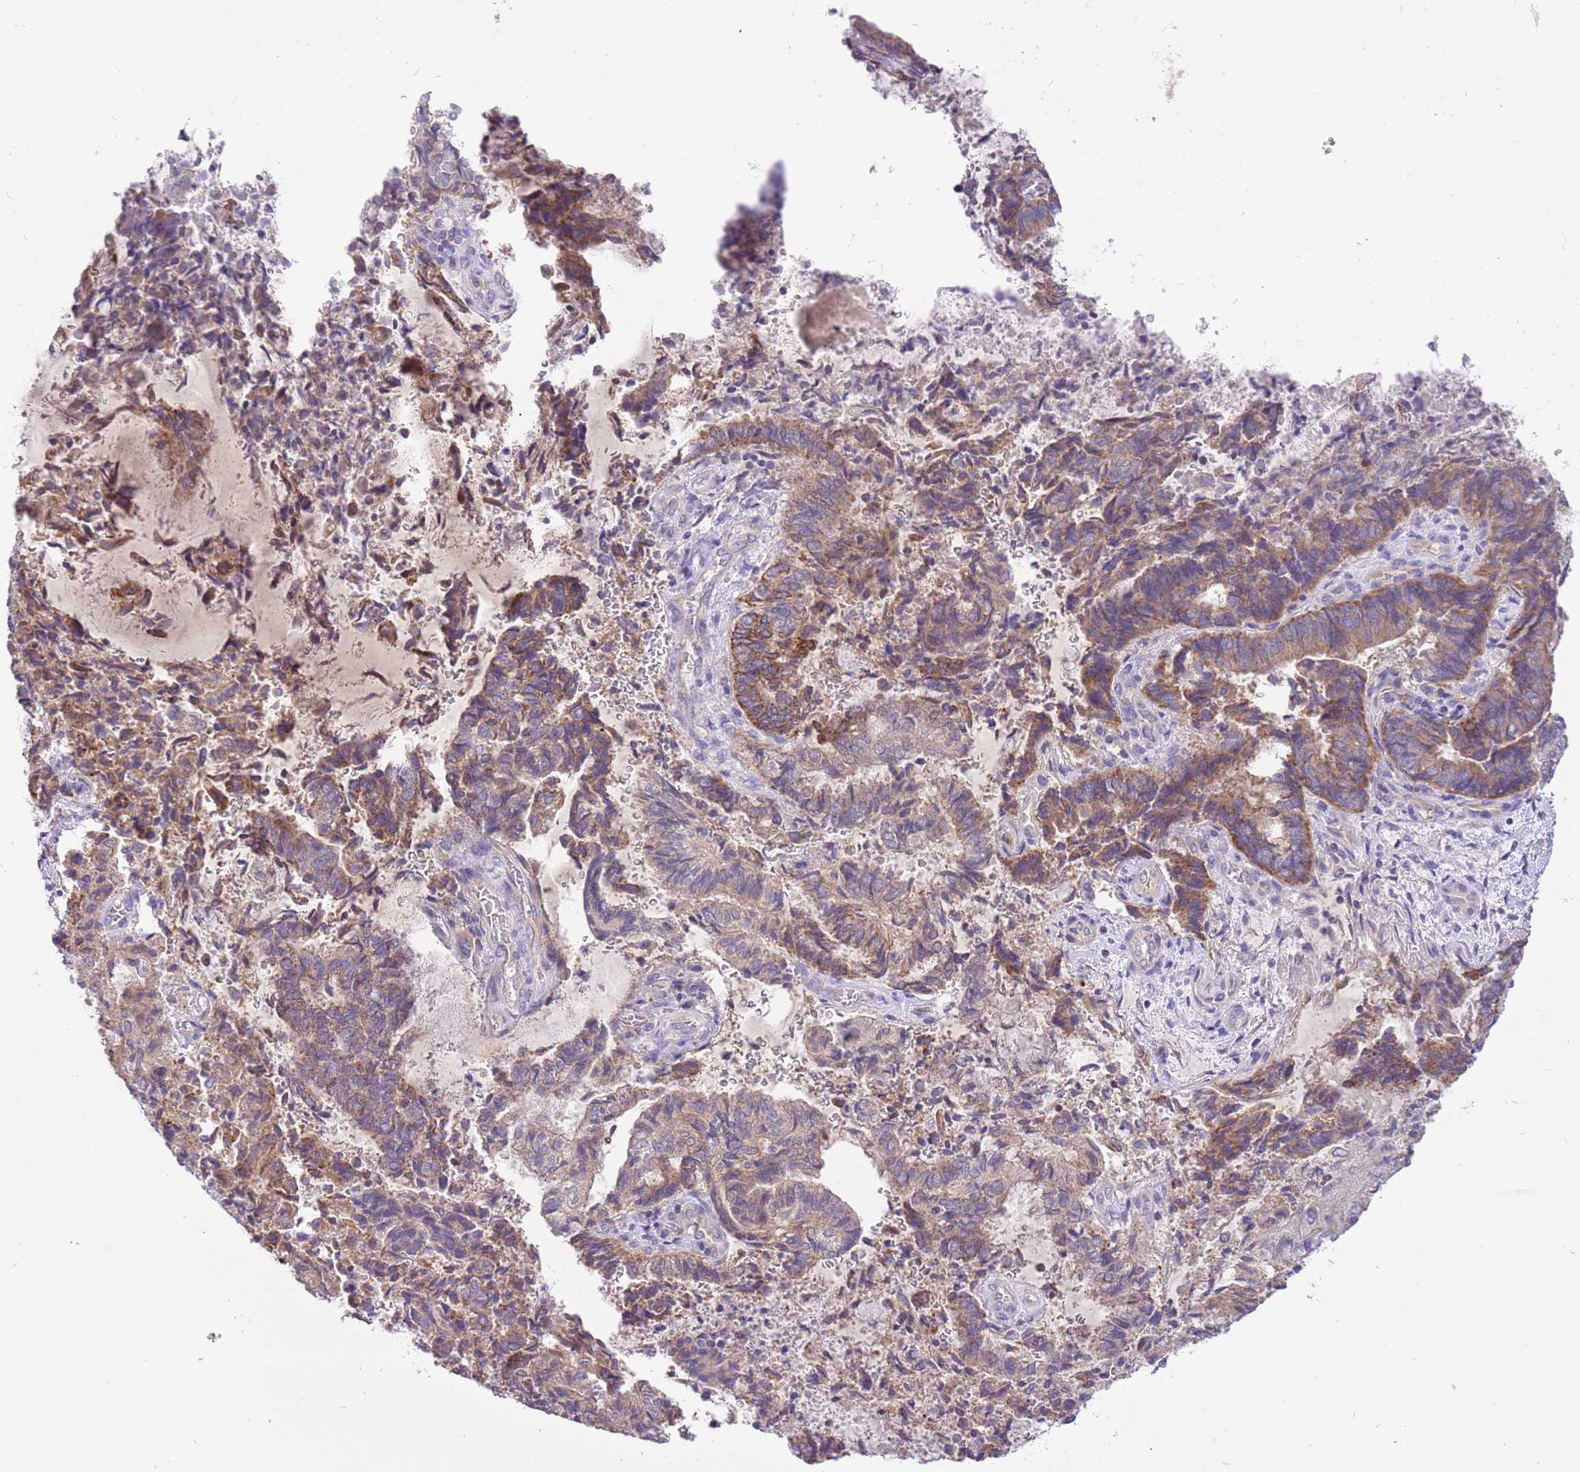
{"staining": {"intensity": "moderate", "quantity": ">75%", "location": "cytoplasmic/membranous"}, "tissue": "endometrial cancer", "cell_type": "Tumor cells", "image_type": "cancer", "snomed": [{"axis": "morphology", "description": "Adenocarcinoma, NOS"}, {"axis": "topography", "description": "Endometrium"}], "caption": "Endometrial cancer (adenocarcinoma) tissue exhibits moderate cytoplasmic/membranous positivity in about >75% of tumor cells The staining was performed using DAB, with brown indicating positive protein expression. Nuclei are stained blue with hematoxylin.", "gene": "GLCE", "patient": {"sex": "female", "age": 80}}